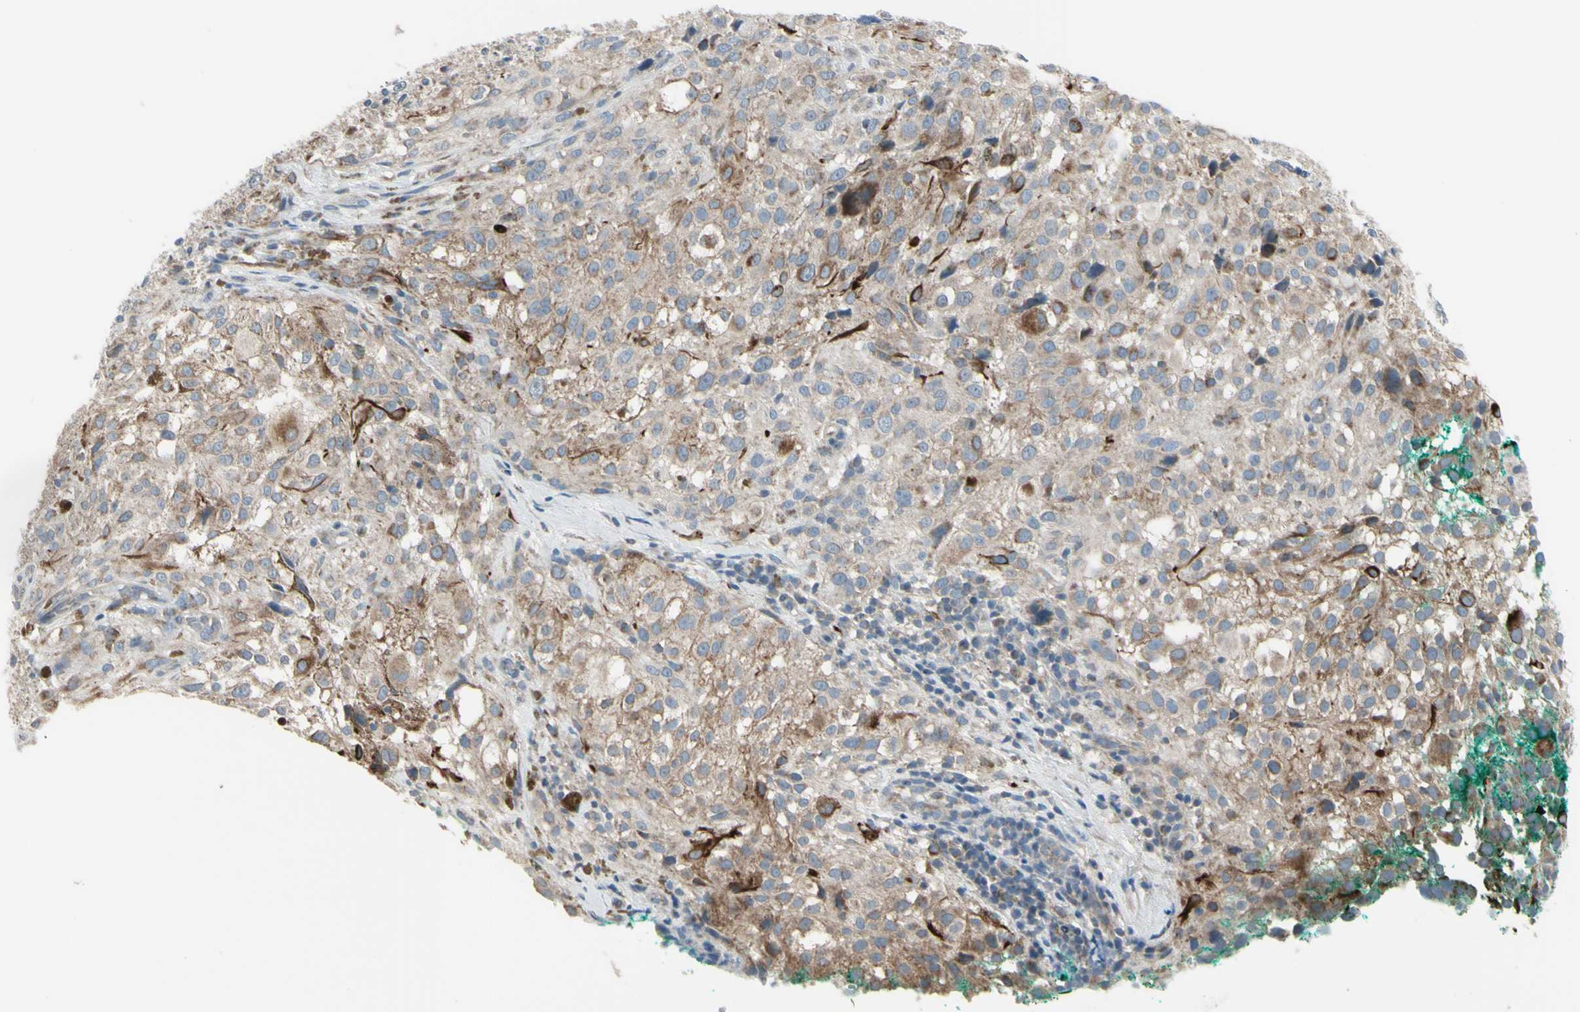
{"staining": {"intensity": "weak", "quantity": "<25%", "location": "cytoplasmic/membranous"}, "tissue": "melanoma", "cell_type": "Tumor cells", "image_type": "cancer", "snomed": [{"axis": "morphology", "description": "Necrosis, NOS"}, {"axis": "morphology", "description": "Malignant melanoma, NOS"}, {"axis": "topography", "description": "Skin"}], "caption": "This is an immunohistochemistry histopathology image of human malignant melanoma. There is no expression in tumor cells.", "gene": "FAM171B", "patient": {"sex": "female", "age": 87}}